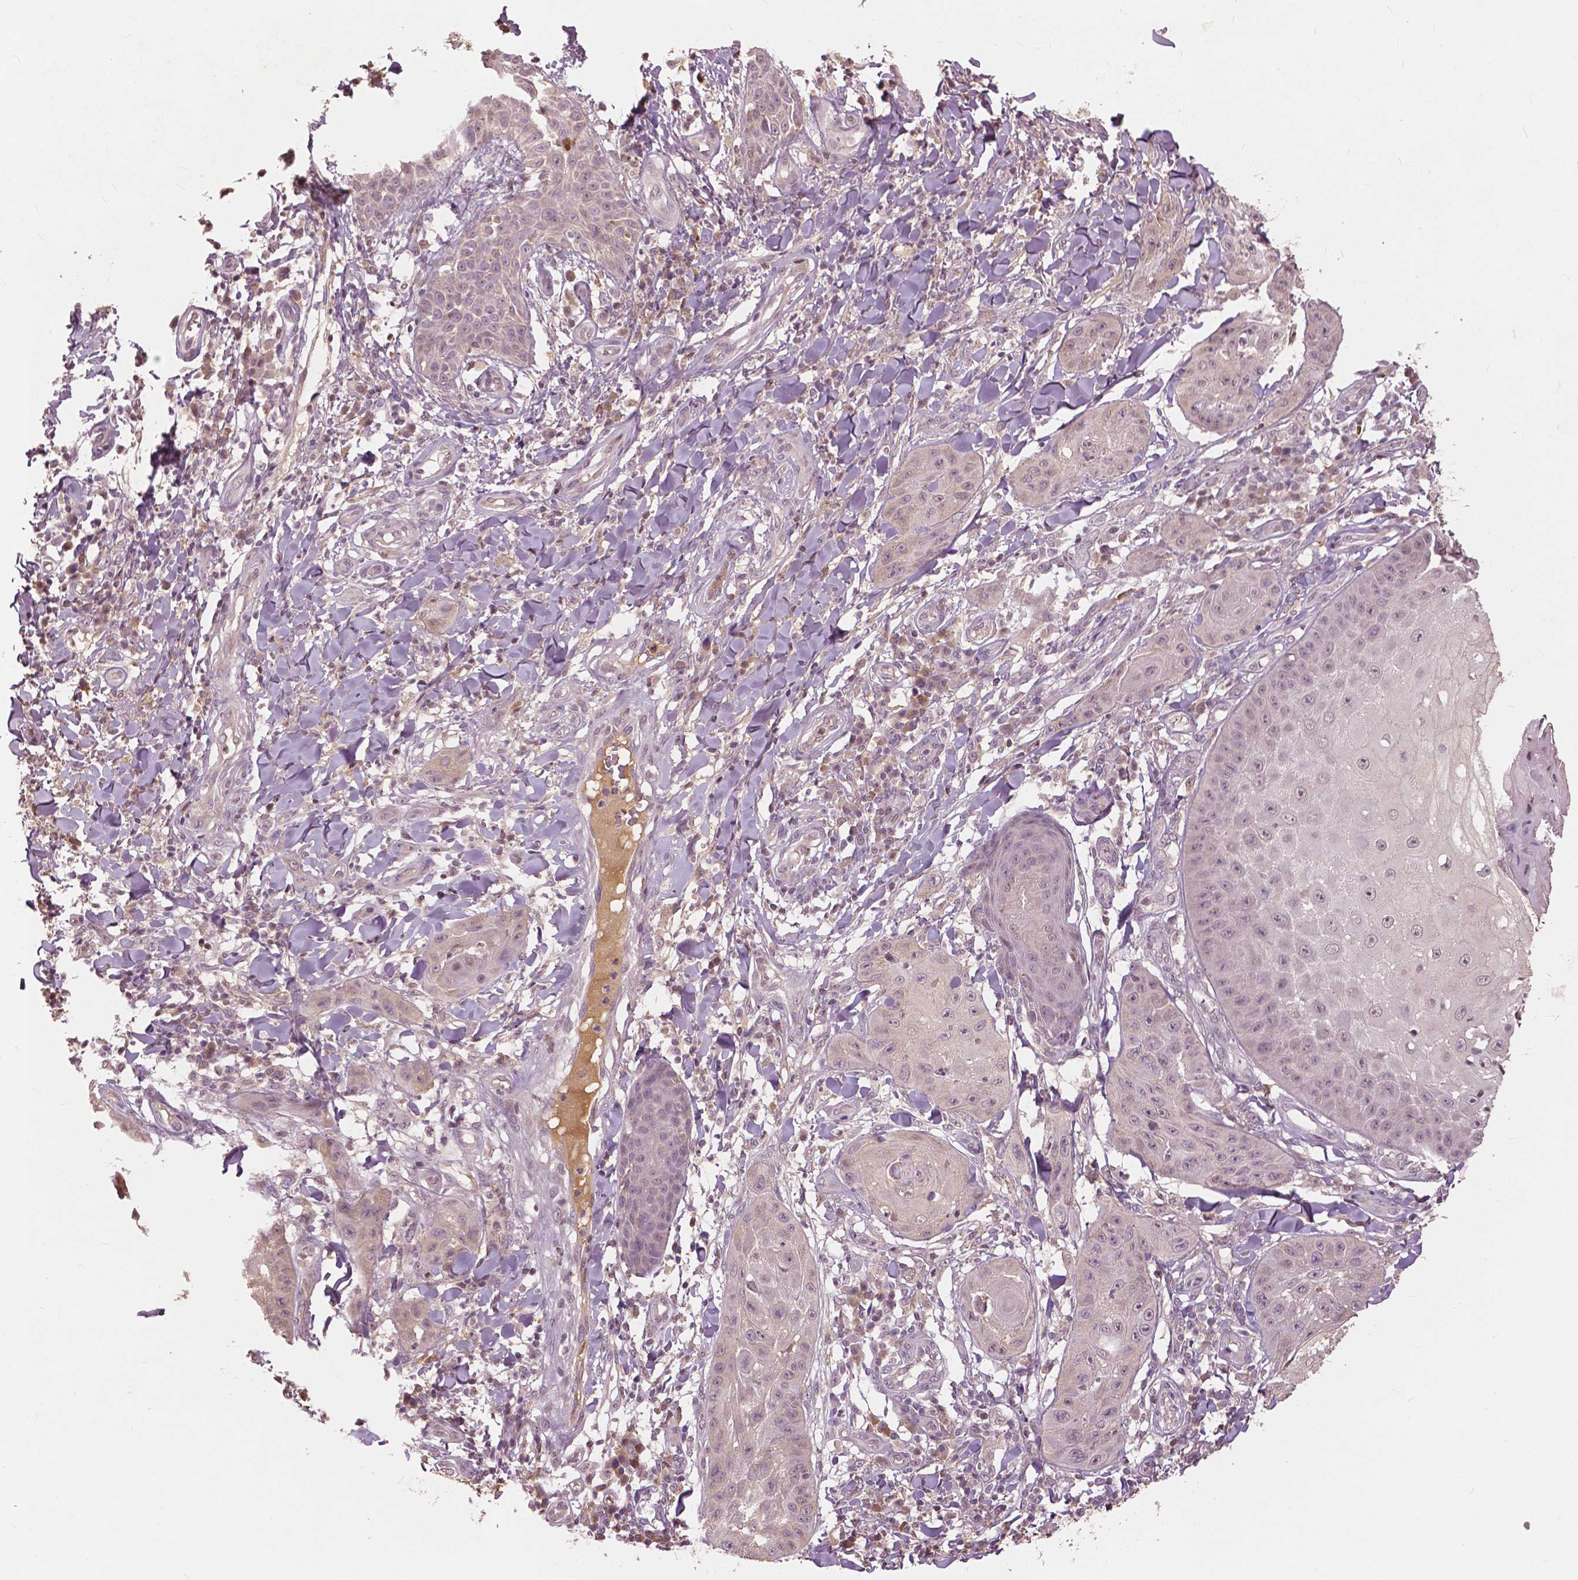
{"staining": {"intensity": "weak", "quantity": "25%-75%", "location": "nuclear"}, "tissue": "skin cancer", "cell_type": "Tumor cells", "image_type": "cancer", "snomed": [{"axis": "morphology", "description": "Squamous cell carcinoma, NOS"}, {"axis": "topography", "description": "Skin"}], "caption": "High-power microscopy captured an immunohistochemistry (IHC) histopathology image of skin cancer (squamous cell carcinoma), revealing weak nuclear staining in approximately 25%-75% of tumor cells.", "gene": "ANGPTL4", "patient": {"sex": "male", "age": 70}}